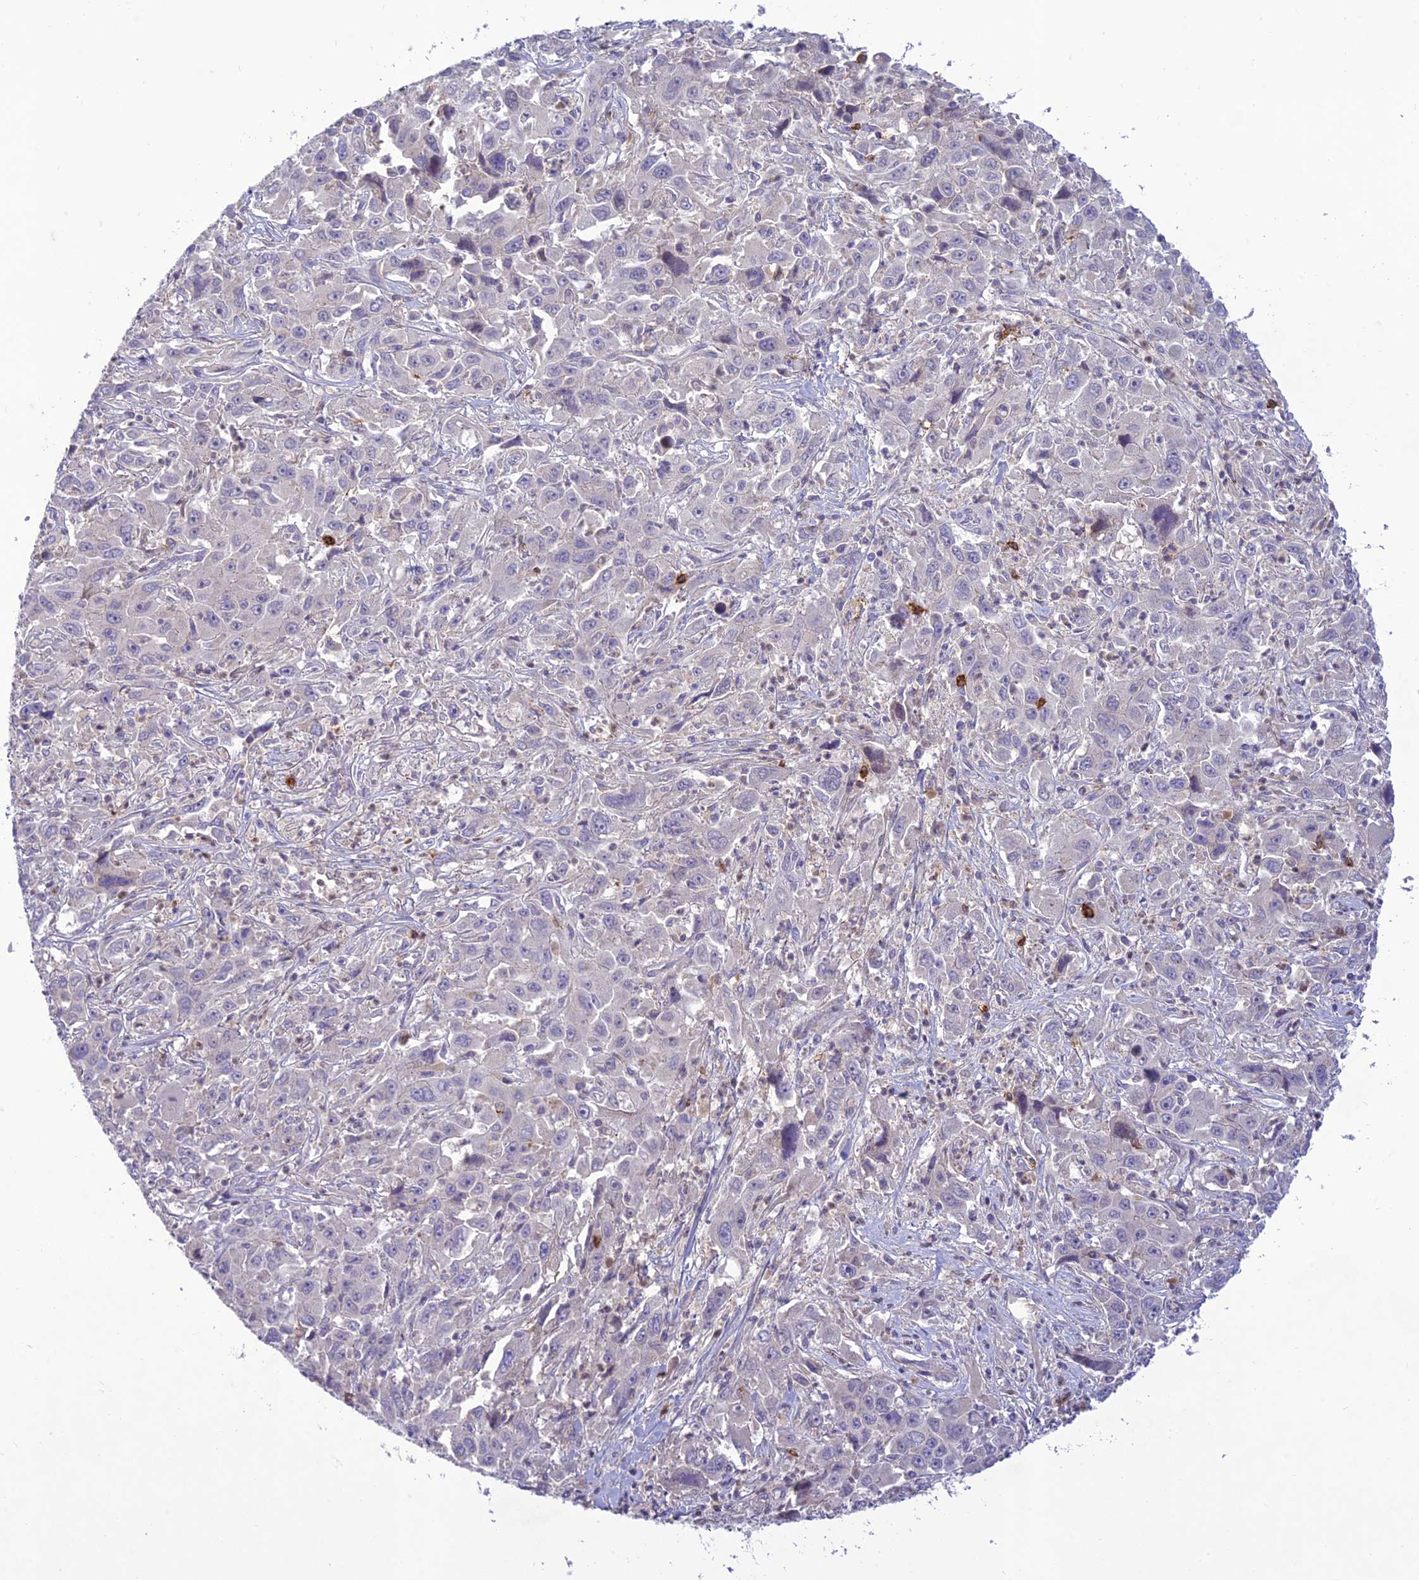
{"staining": {"intensity": "negative", "quantity": "none", "location": "none"}, "tissue": "liver cancer", "cell_type": "Tumor cells", "image_type": "cancer", "snomed": [{"axis": "morphology", "description": "Carcinoma, Hepatocellular, NOS"}, {"axis": "topography", "description": "Liver"}], "caption": "Immunohistochemistry of human liver cancer (hepatocellular carcinoma) exhibits no expression in tumor cells.", "gene": "ITGAE", "patient": {"sex": "male", "age": 63}}